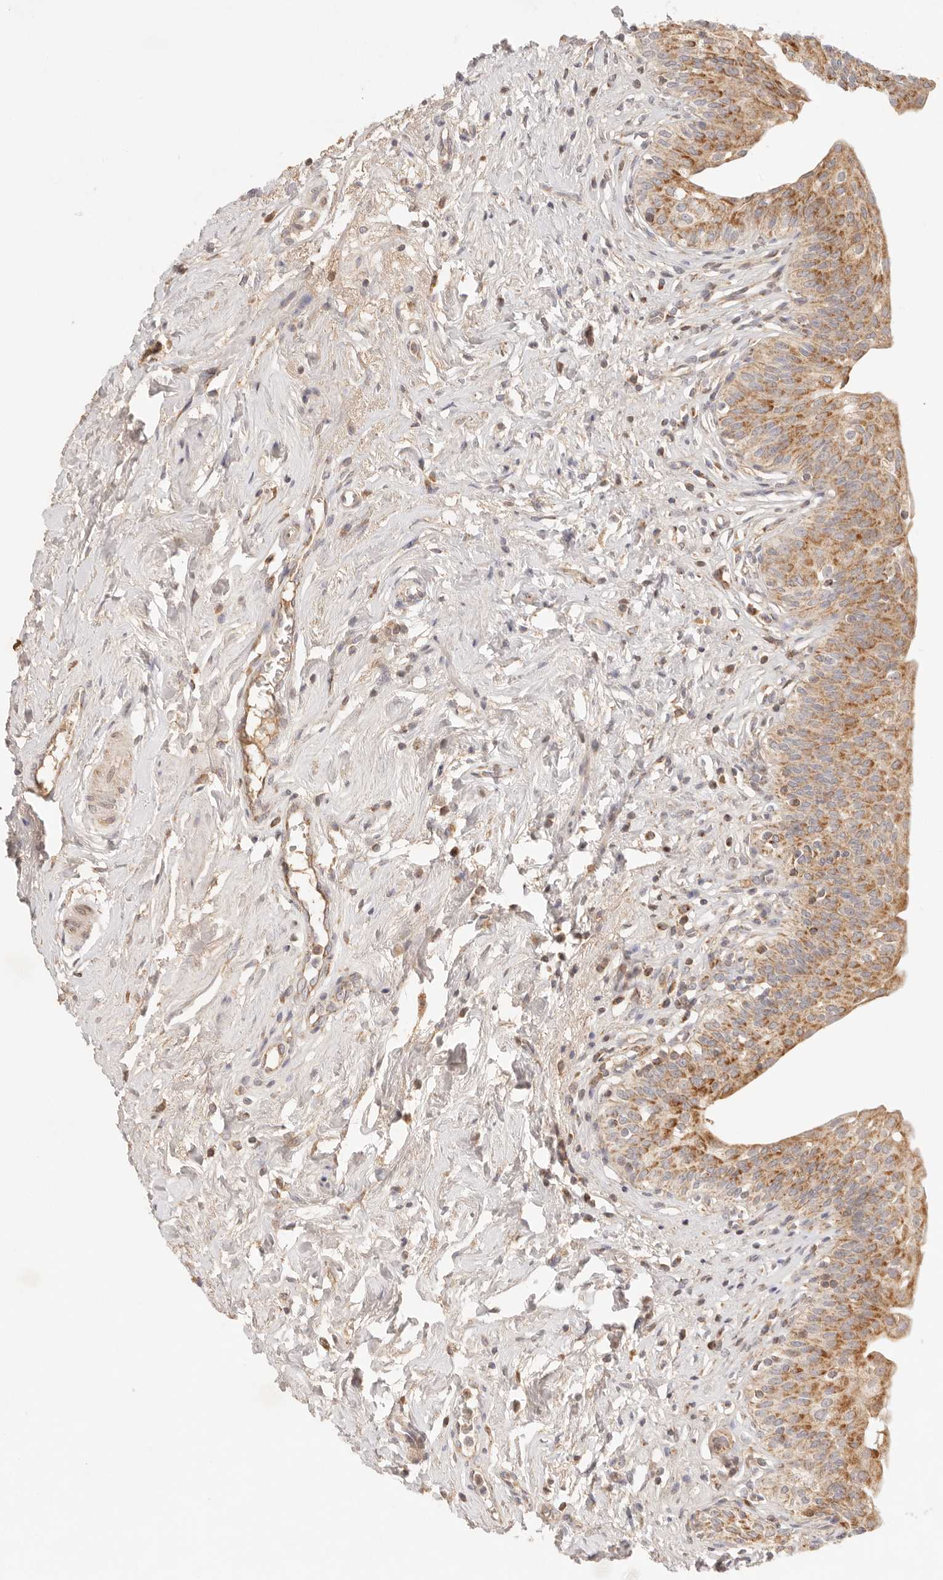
{"staining": {"intensity": "moderate", "quantity": ">75%", "location": "cytoplasmic/membranous"}, "tissue": "urinary bladder", "cell_type": "Urothelial cells", "image_type": "normal", "snomed": [{"axis": "morphology", "description": "Normal tissue, NOS"}, {"axis": "topography", "description": "Urinary bladder"}], "caption": "Immunohistochemistry of unremarkable human urinary bladder reveals medium levels of moderate cytoplasmic/membranous positivity in about >75% of urothelial cells. The staining was performed using DAB (3,3'-diaminobenzidine) to visualize the protein expression in brown, while the nuclei were stained in blue with hematoxylin (Magnification: 20x).", "gene": "COA6", "patient": {"sex": "male", "age": 83}}